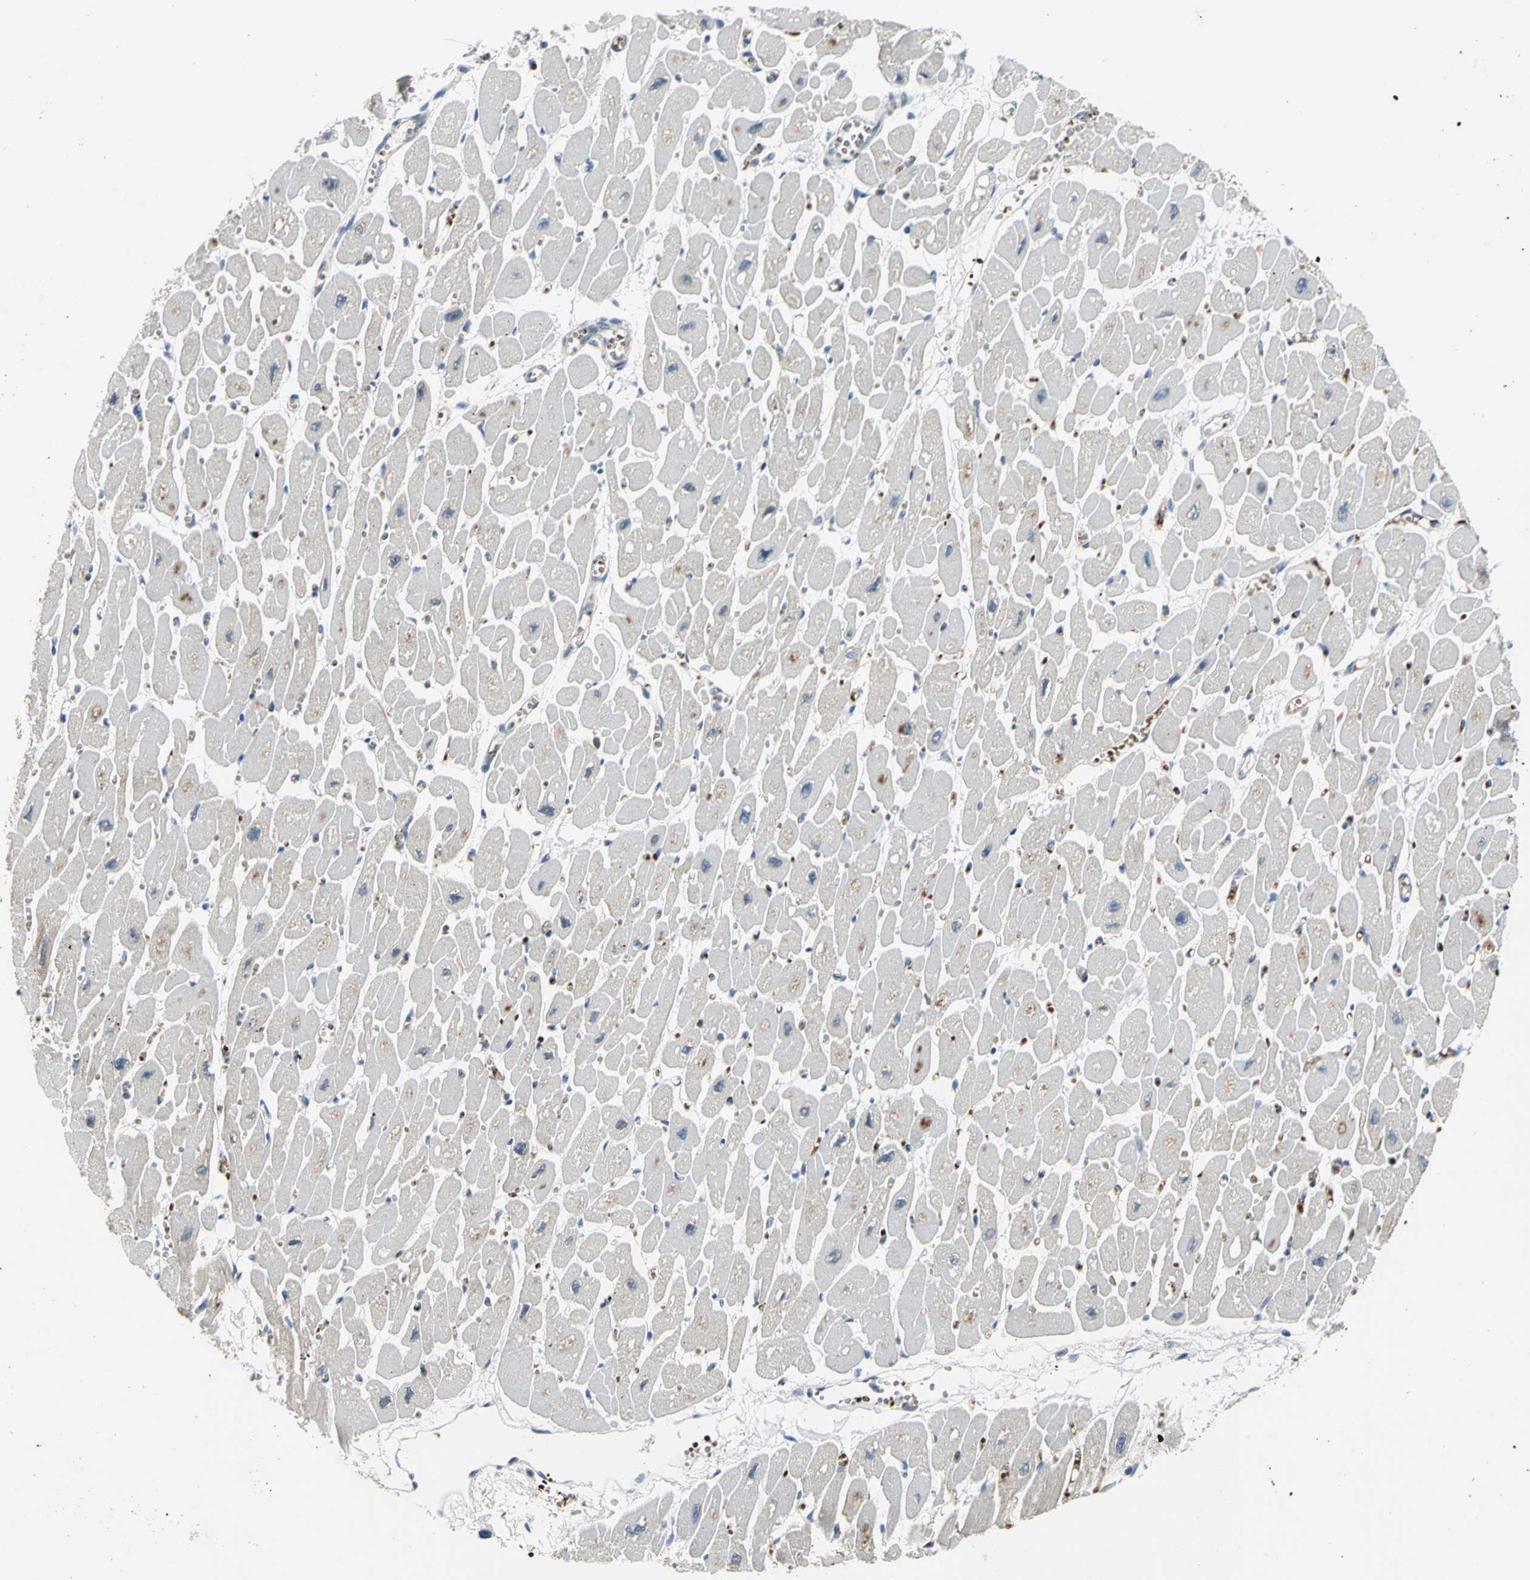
{"staining": {"intensity": "weak", "quantity": "<25%", "location": "nuclear"}, "tissue": "heart muscle", "cell_type": "Cardiomyocytes", "image_type": "normal", "snomed": [{"axis": "morphology", "description": "Normal tissue, NOS"}, {"axis": "topography", "description": "Heart"}], "caption": "Immunohistochemical staining of unremarkable heart muscle demonstrates no significant positivity in cardiomyocytes. The staining was performed using DAB to visualize the protein expression in brown, while the nuclei were stained in blue with hematoxylin (Magnification: 20x).", "gene": "GLI3", "patient": {"sex": "female", "age": 54}}